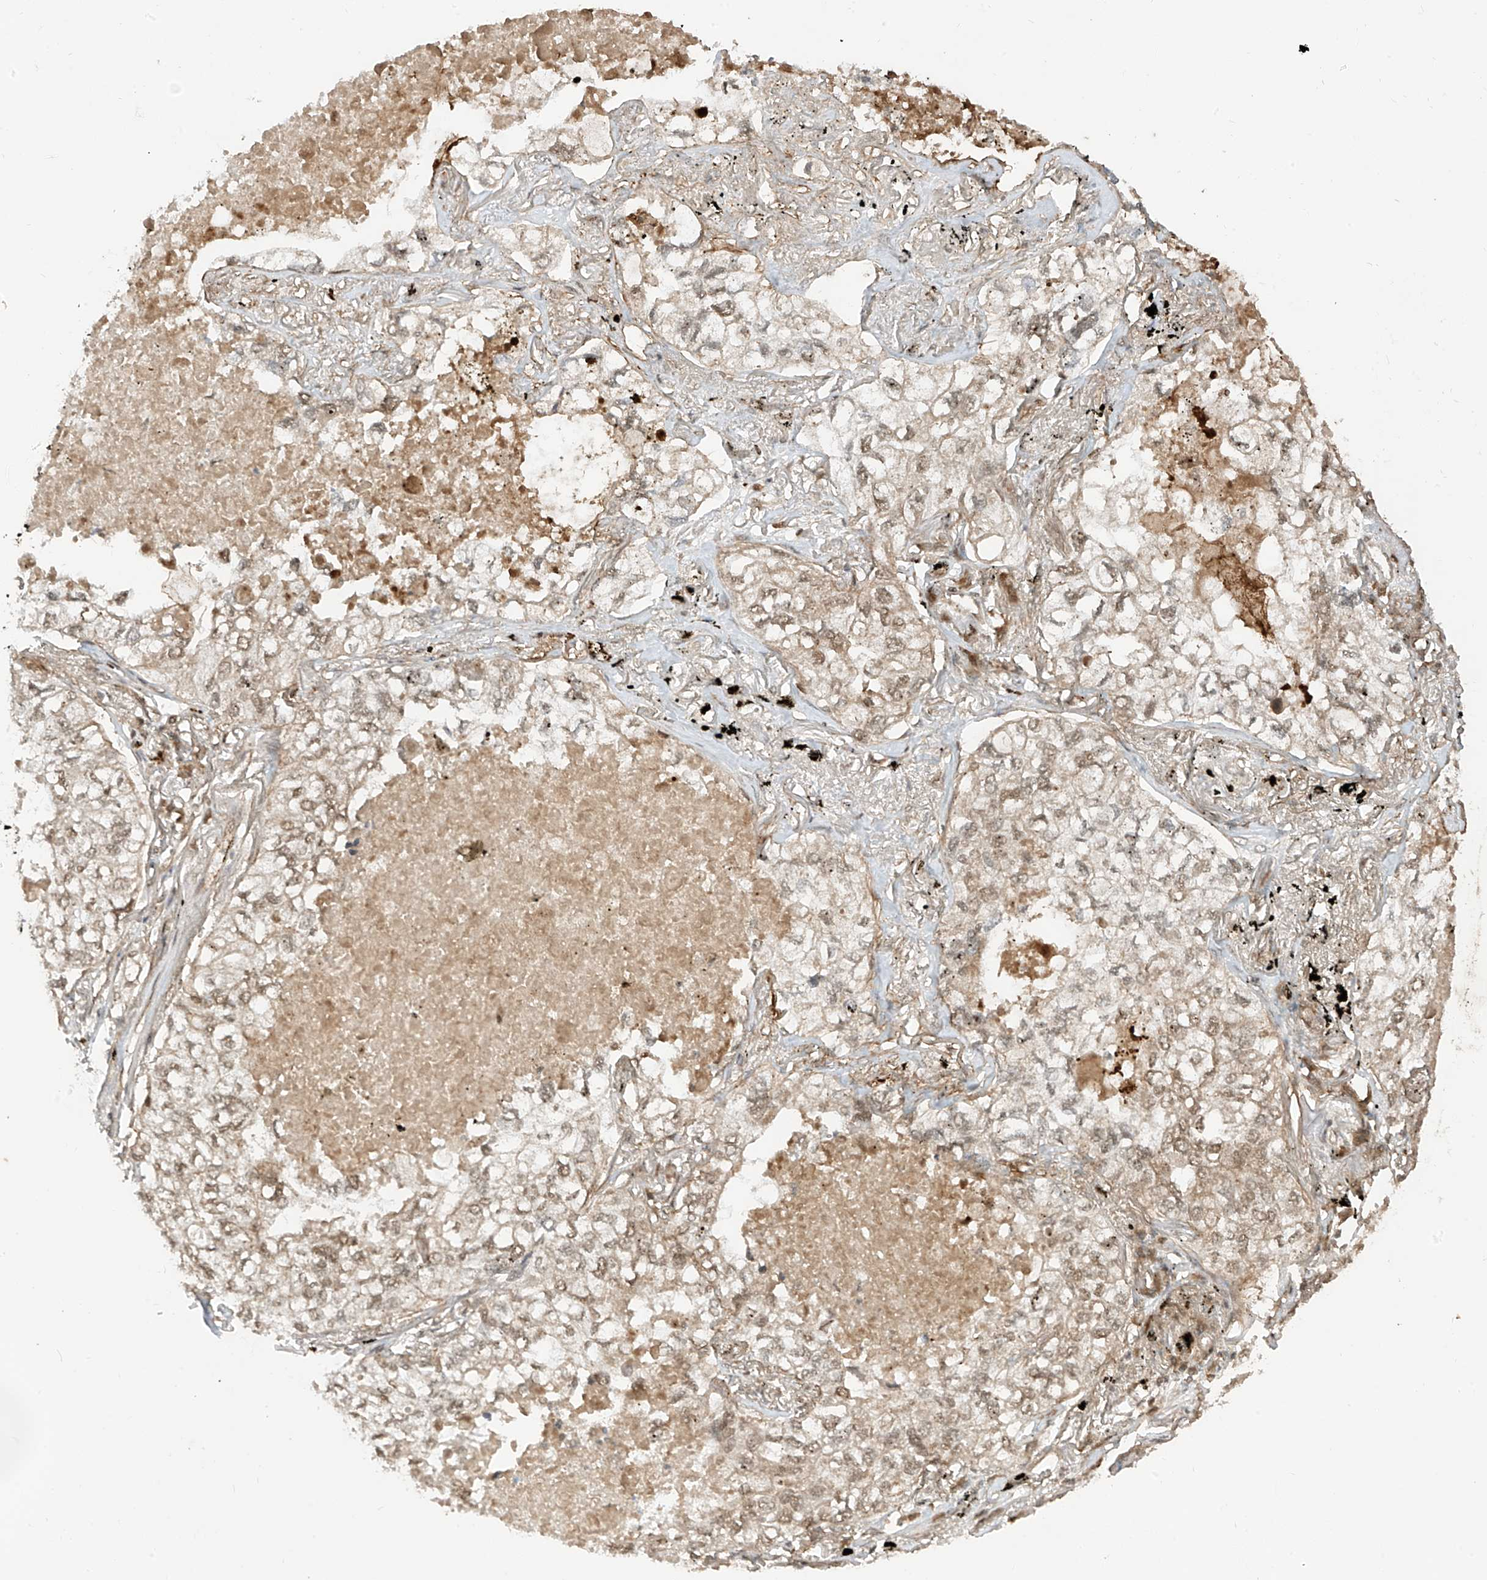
{"staining": {"intensity": "weak", "quantity": ">75%", "location": "cytoplasmic/membranous,nuclear"}, "tissue": "lung cancer", "cell_type": "Tumor cells", "image_type": "cancer", "snomed": [{"axis": "morphology", "description": "Adenocarcinoma, NOS"}, {"axis": "topography", "description": "Lung"}], "caption": "Adenocarcinoma (lung) stained for a protein (brown) exhibits weak cytoplasmic/membranous and nuclear positive expression in about >75% of tumor cells.", "gene": "LCOR", "patient": {"sex": "male", "age": 65}}